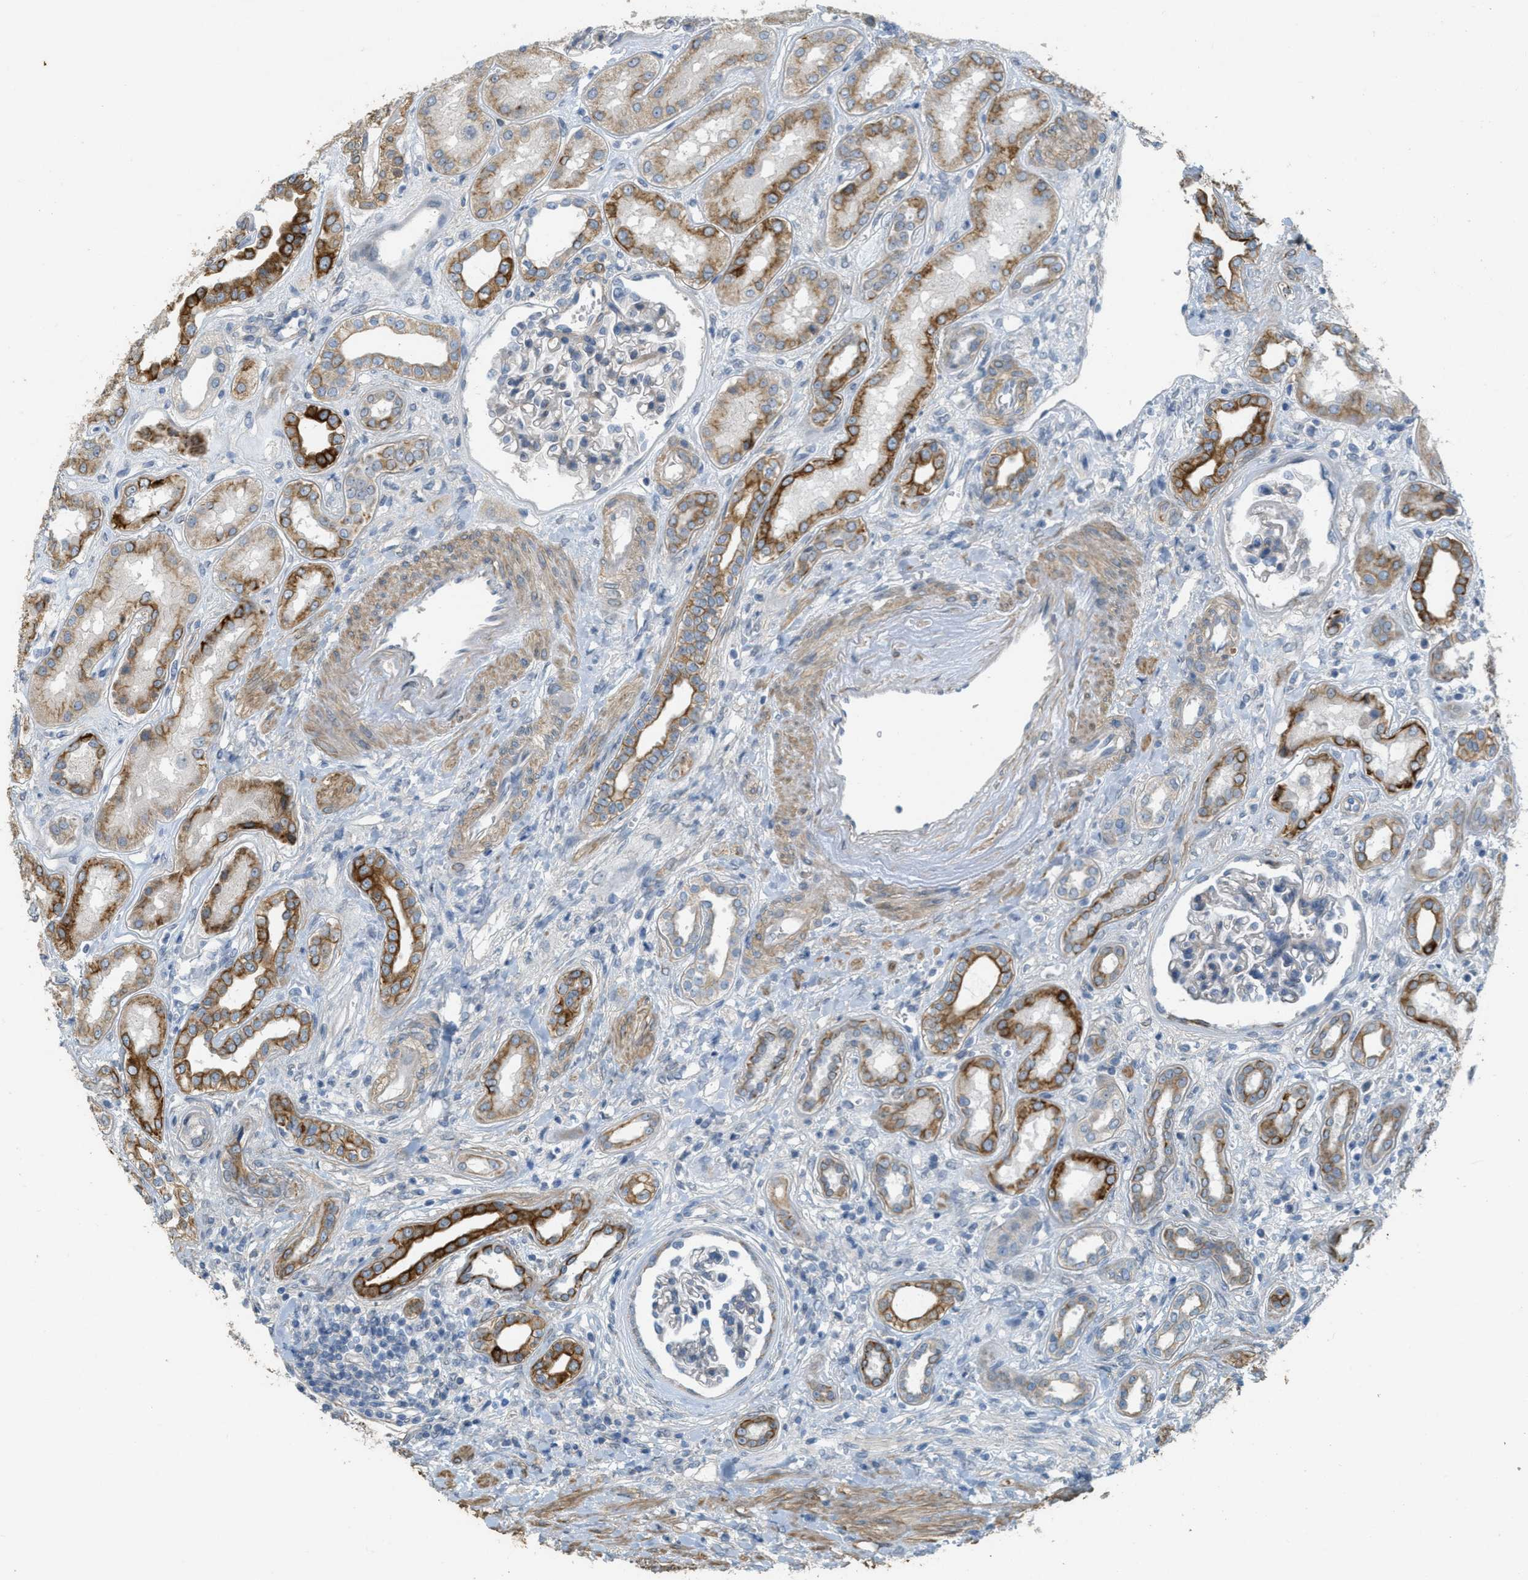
{"staining": {"intensity": "negative", "quantity": "none", "location": "none"}, "tissue": "kidney", "cell_type": "Cells in glomeruli", "image_type": "normal", "snomed": [{"axis": "morphology", "description": "Normal tissue, NOS"}, {"axis": "topography", "description": "Kidney"}], "caption": "There is no significant staining in cells in glomeruli of kidney. (DAB immunohistochemistry (IHC), high magnification).", "gene": "MRS2", "patient": {"sex": "male", "age": 59}}